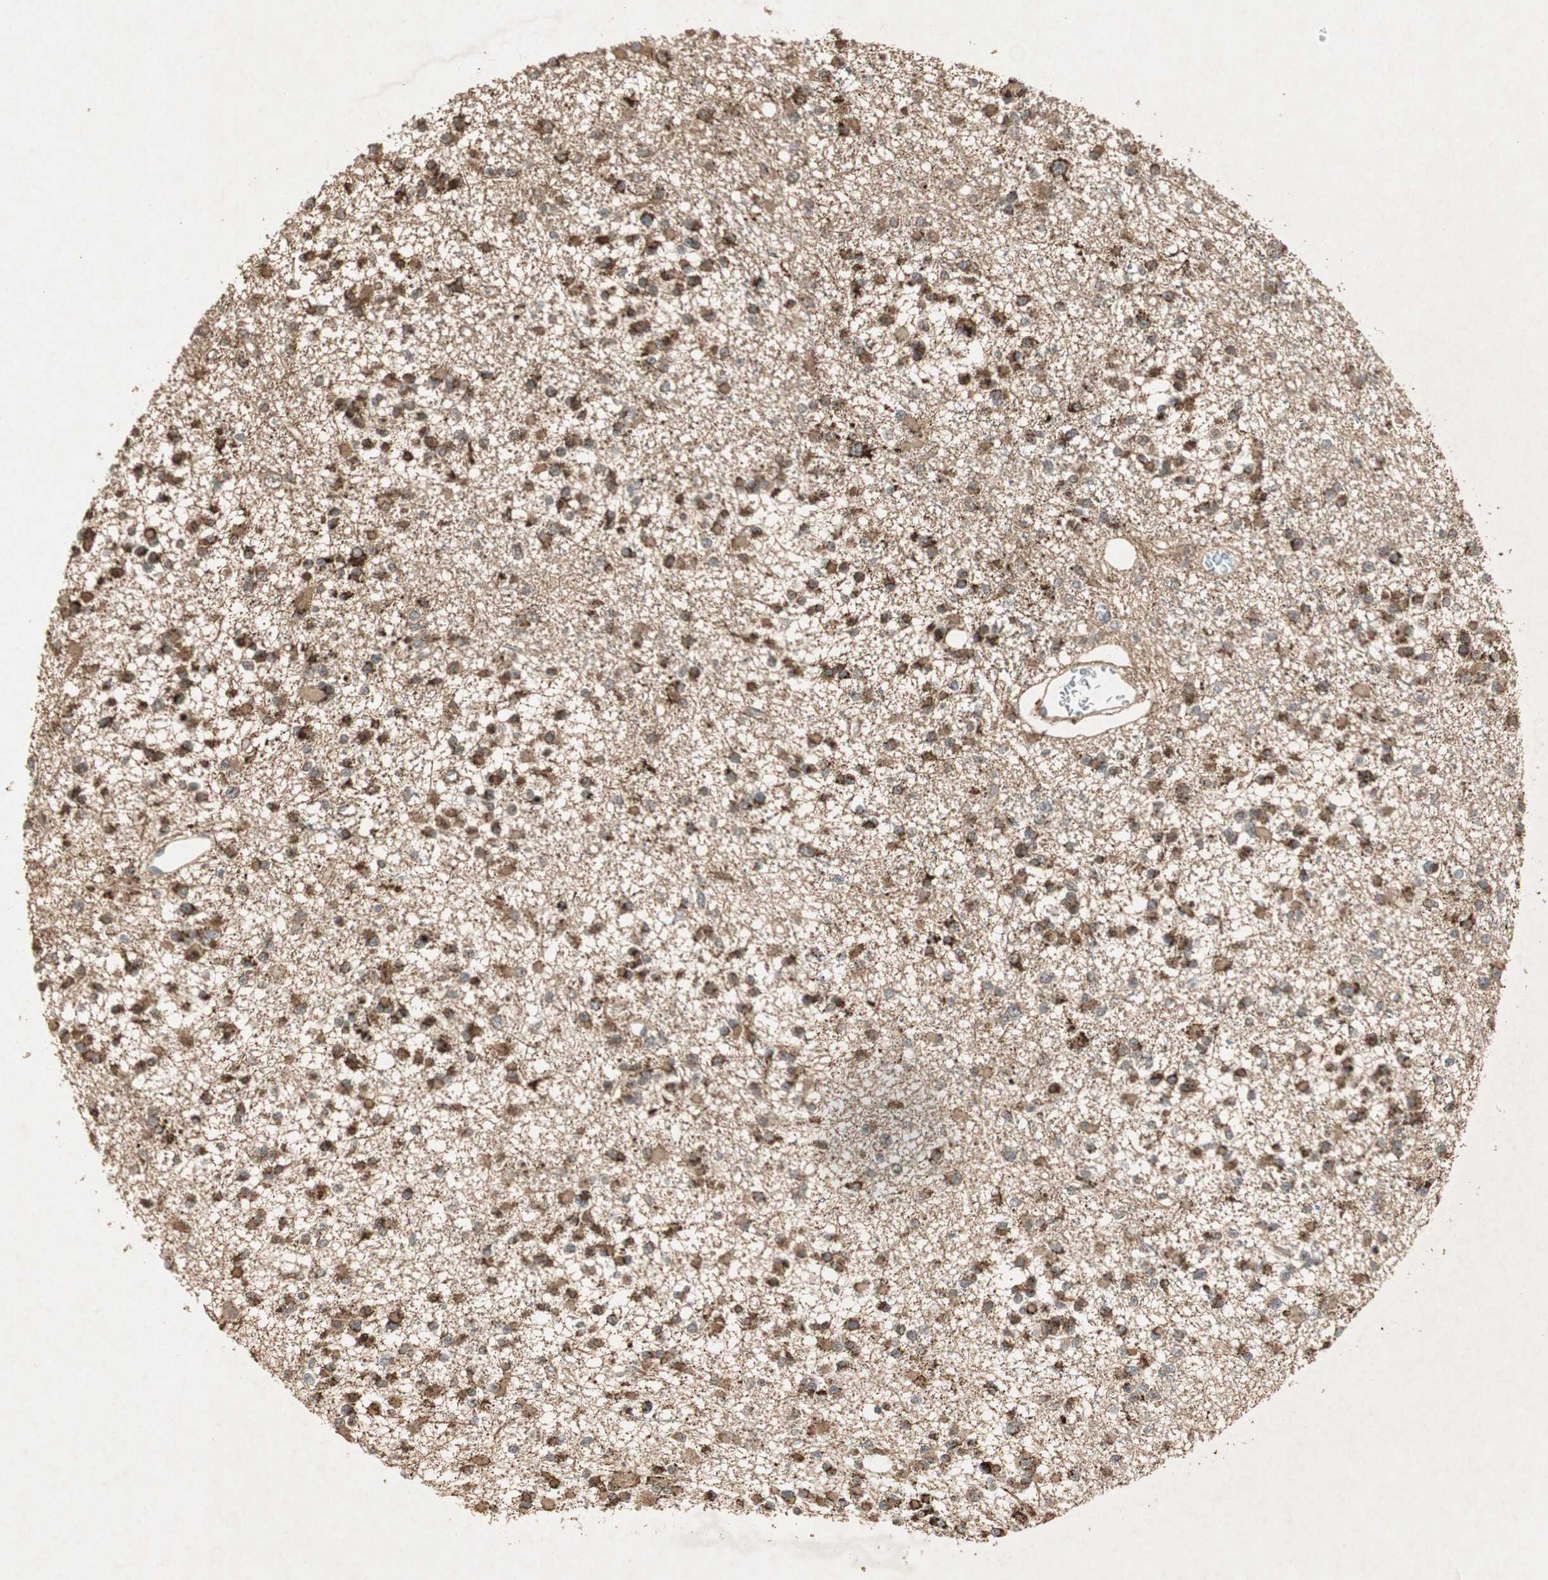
{"staining": {"intensity": "strong", "quantity": ">75%", "location": "cytoplasmic/membranous"}, "tissue": "glioma", "cell_type": "Tumor cells", "image_type": "cancer", "snomed": [{"axis": "morphology", "description": "Glioma, malignant, Low grade"}, {"axis": "topography", "description": "Brain"}], "caption": "This histopathology image demonstrates immunohistochemistry (IHC) staining of human glioma, with high strong cytoplasmic/membranous positivity in approximately >75% of tumor cells.", "gene": "USP2", "patient": {"sex": "female", "age": 22}}